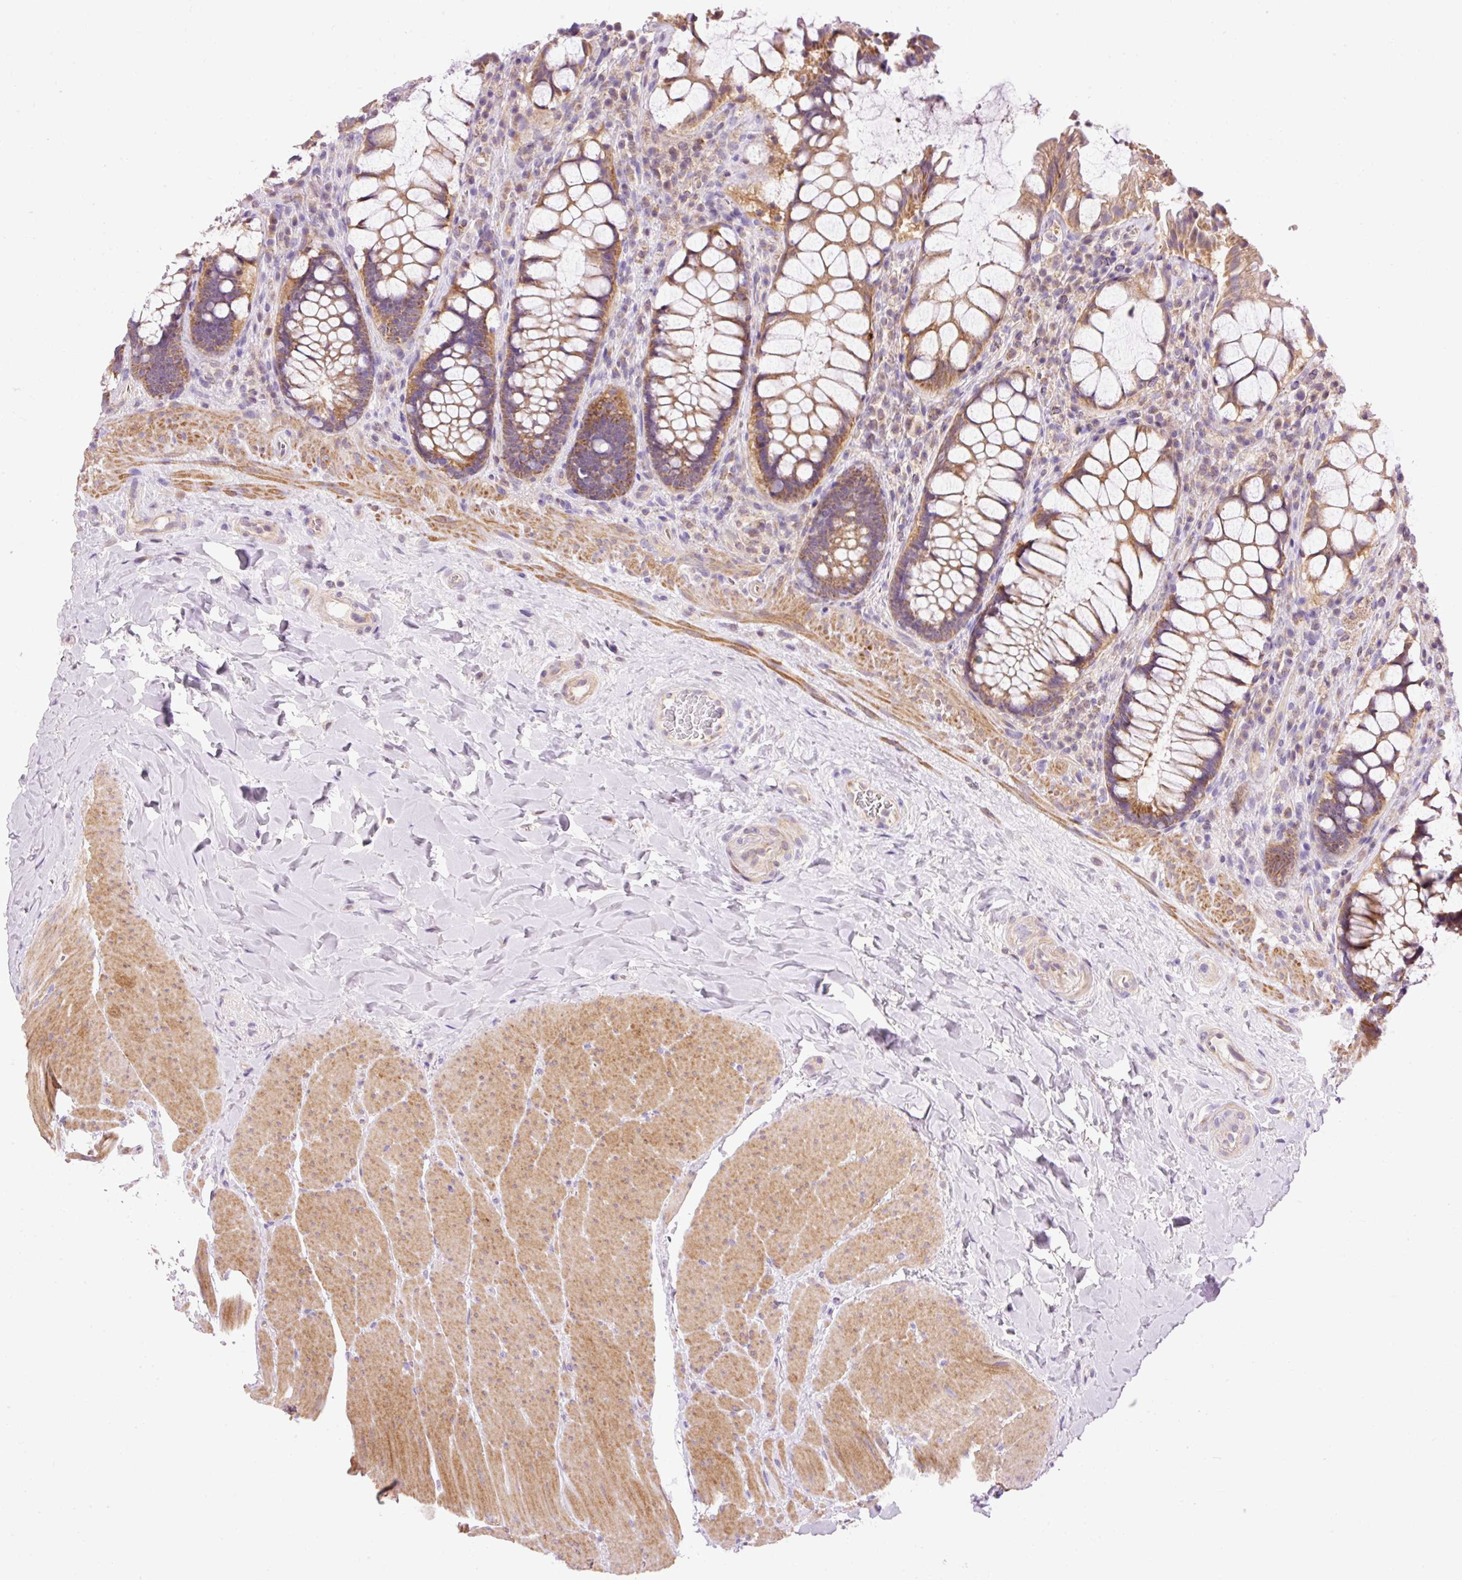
{"staining": {"intensity": "moderate", "quantity": ">75%", "location": "cytoplasmic/membranous"}, "tissue": "rectum", "cell_type": "Glandular cells", "image_type": "normal", "snomed": [{"axis": "morphology", "description": "Normal tissue, NOS"}, {"axis": "topography", "description": "Rectum"}], "caption": "The photomicrograph reveals a brown stain indicating the presence of a protein in the cytoplasmic/membranous of glandular cells in rectum. The staining was performed using DAB (3,3'-diaminobenzidine) to visualize the protein expression in brown, while the nuclei were stained in blue with hematoxylin (Magnification: 20x).", "gene": "IMMT", "patient": {"sex": "female", "age": 58}}